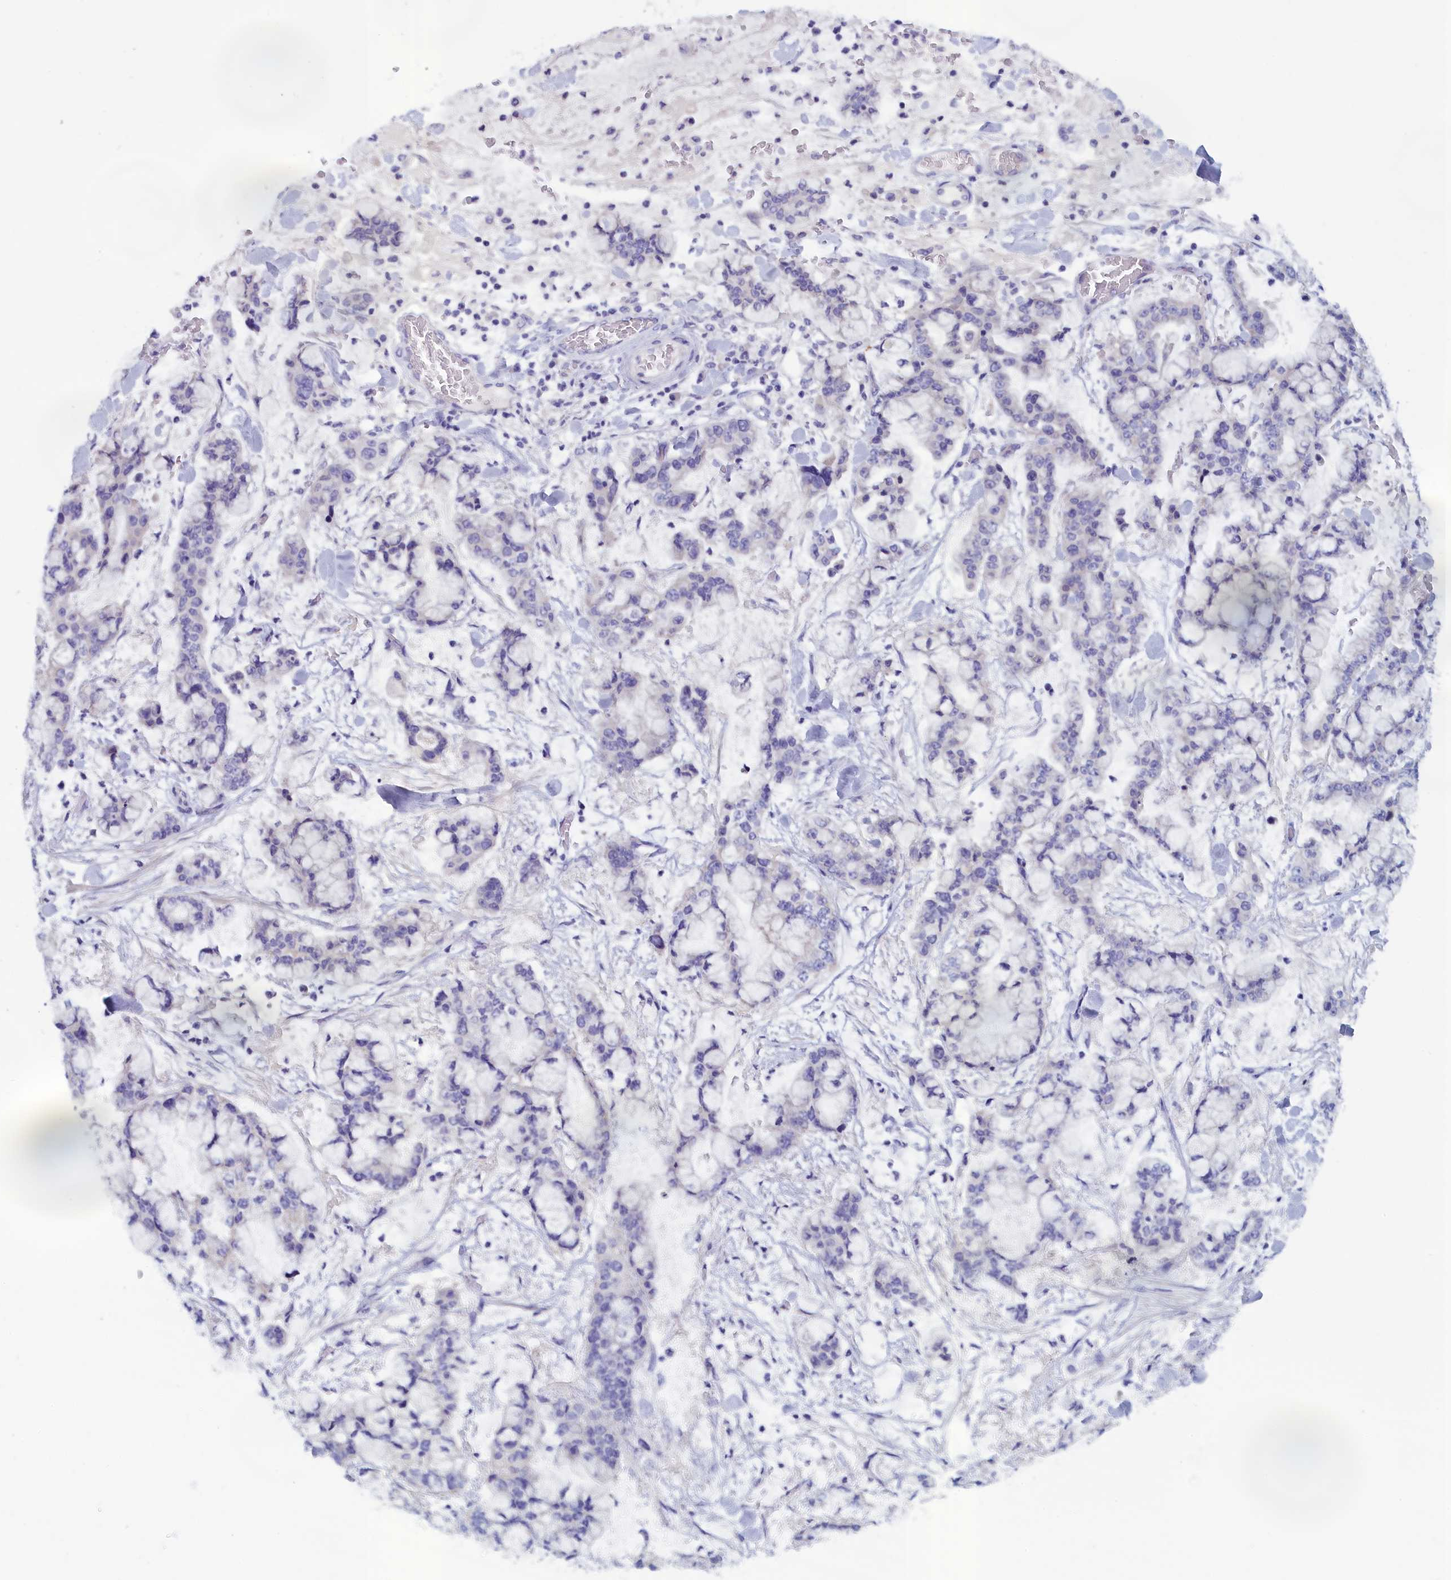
{"staining": {"intensity": "negative", "quantity": "none", "location": "none"}, "tissue": "stomach cancer", "cell_type": "Tumor cells", "image_type": "cancer", "snomed": [{"axis": "morphology", "description": "Normal tissue, NOS"}, {"axis": "morphology", "description": "Adenocarcinoma, NOS"}, {"axis": "topography", "description": "Stomach, upper"}, {"axis": "topography", "description": "Stomach"}], "caption": "There is no significant positivity in tumor cells of stomach cancer (adenocarcinoma).", "gene": "ANKRD2", "patient": {"sex": "male", "age": 76}}